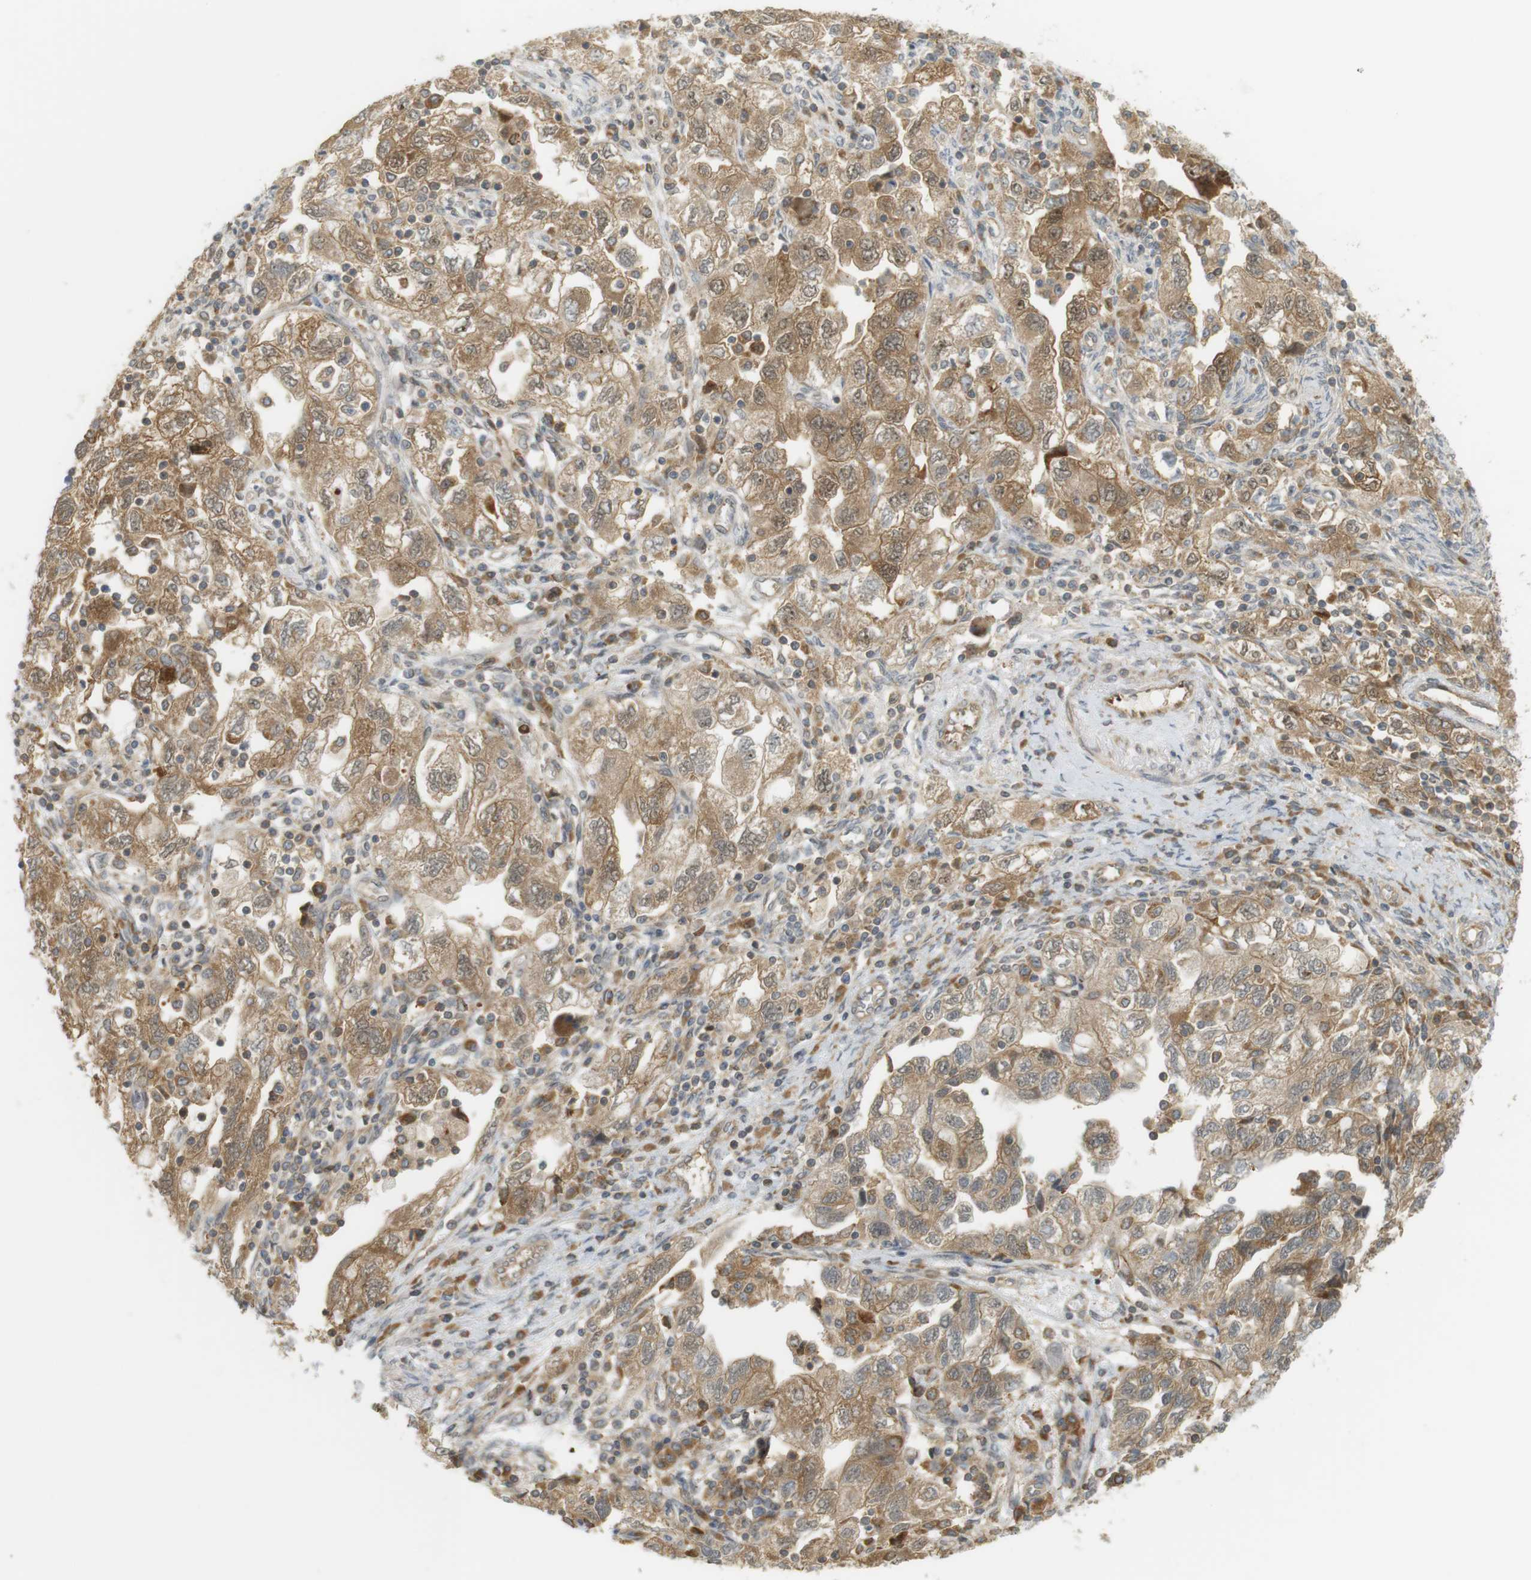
{"staining": {"intensity": "moderate", "quantity": ">75%", "location": "cytoplasmic/membranous,nuclear"}, "tissue": "ovarian cancer", "cell_type": "Tumor cells", "image_type": "cancer", "snomed": [{"axis": "morphology", "description": "Carcinoma, NOS"}, {"axis": "morphology", "description": "Cystadenocarcinoma, serous, NOS"}, {"axis": "topography", "description": "Ovary"}], "caption": "Ovarian cancer (carcinoma) stained with DAB immunohistochemistry reveals medium levels of moderate cytoplasmic/membranous and nuclear staining in about >75% of tumor cells.", "gene": "PA2G4", "patient": {"sex": "female", "age": 69}}